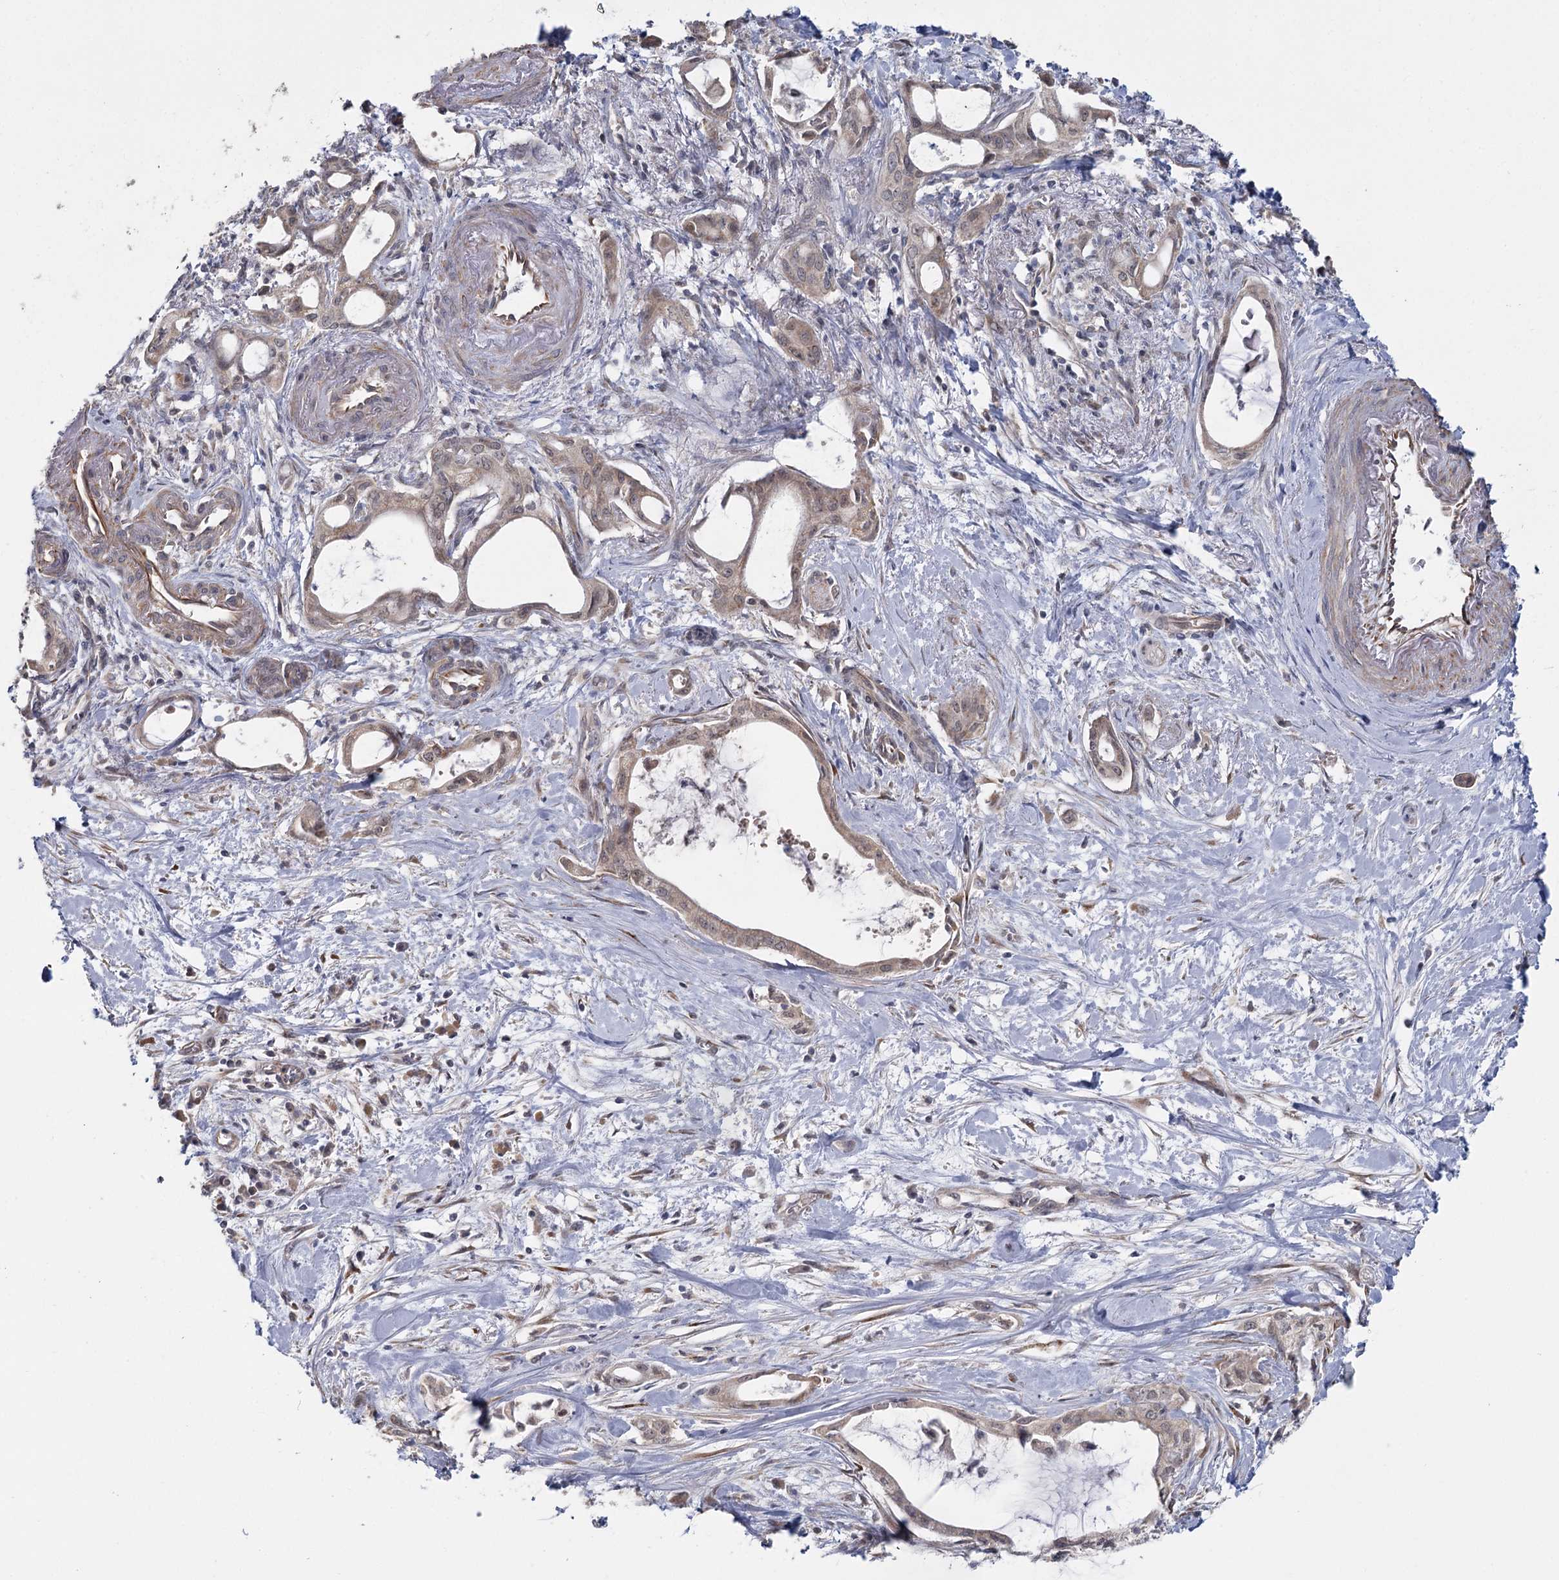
{"staining": {"intensity": "weak", "quantity": "25%-75%", "location": "cytoplasmic/membranous"}, "tissue": "pancreatic cancer", "cell_type": "Tumor cells", "image_type": "cancer", "snomed": [{"axis": "morphology", "description": "Adenocarcinoma, NOS"}, {"axis": "topography", "description": "Pancreas"}], "caption": "This is an image of immunohistochemistry (IHC) staining of adenocarcinoma (pancreatic), which shows weak staining in the cytoplasmic/membranous of tumor cells.", "gene": "TBC1D9B", "patient": {"sex": "male", "age": 72}}